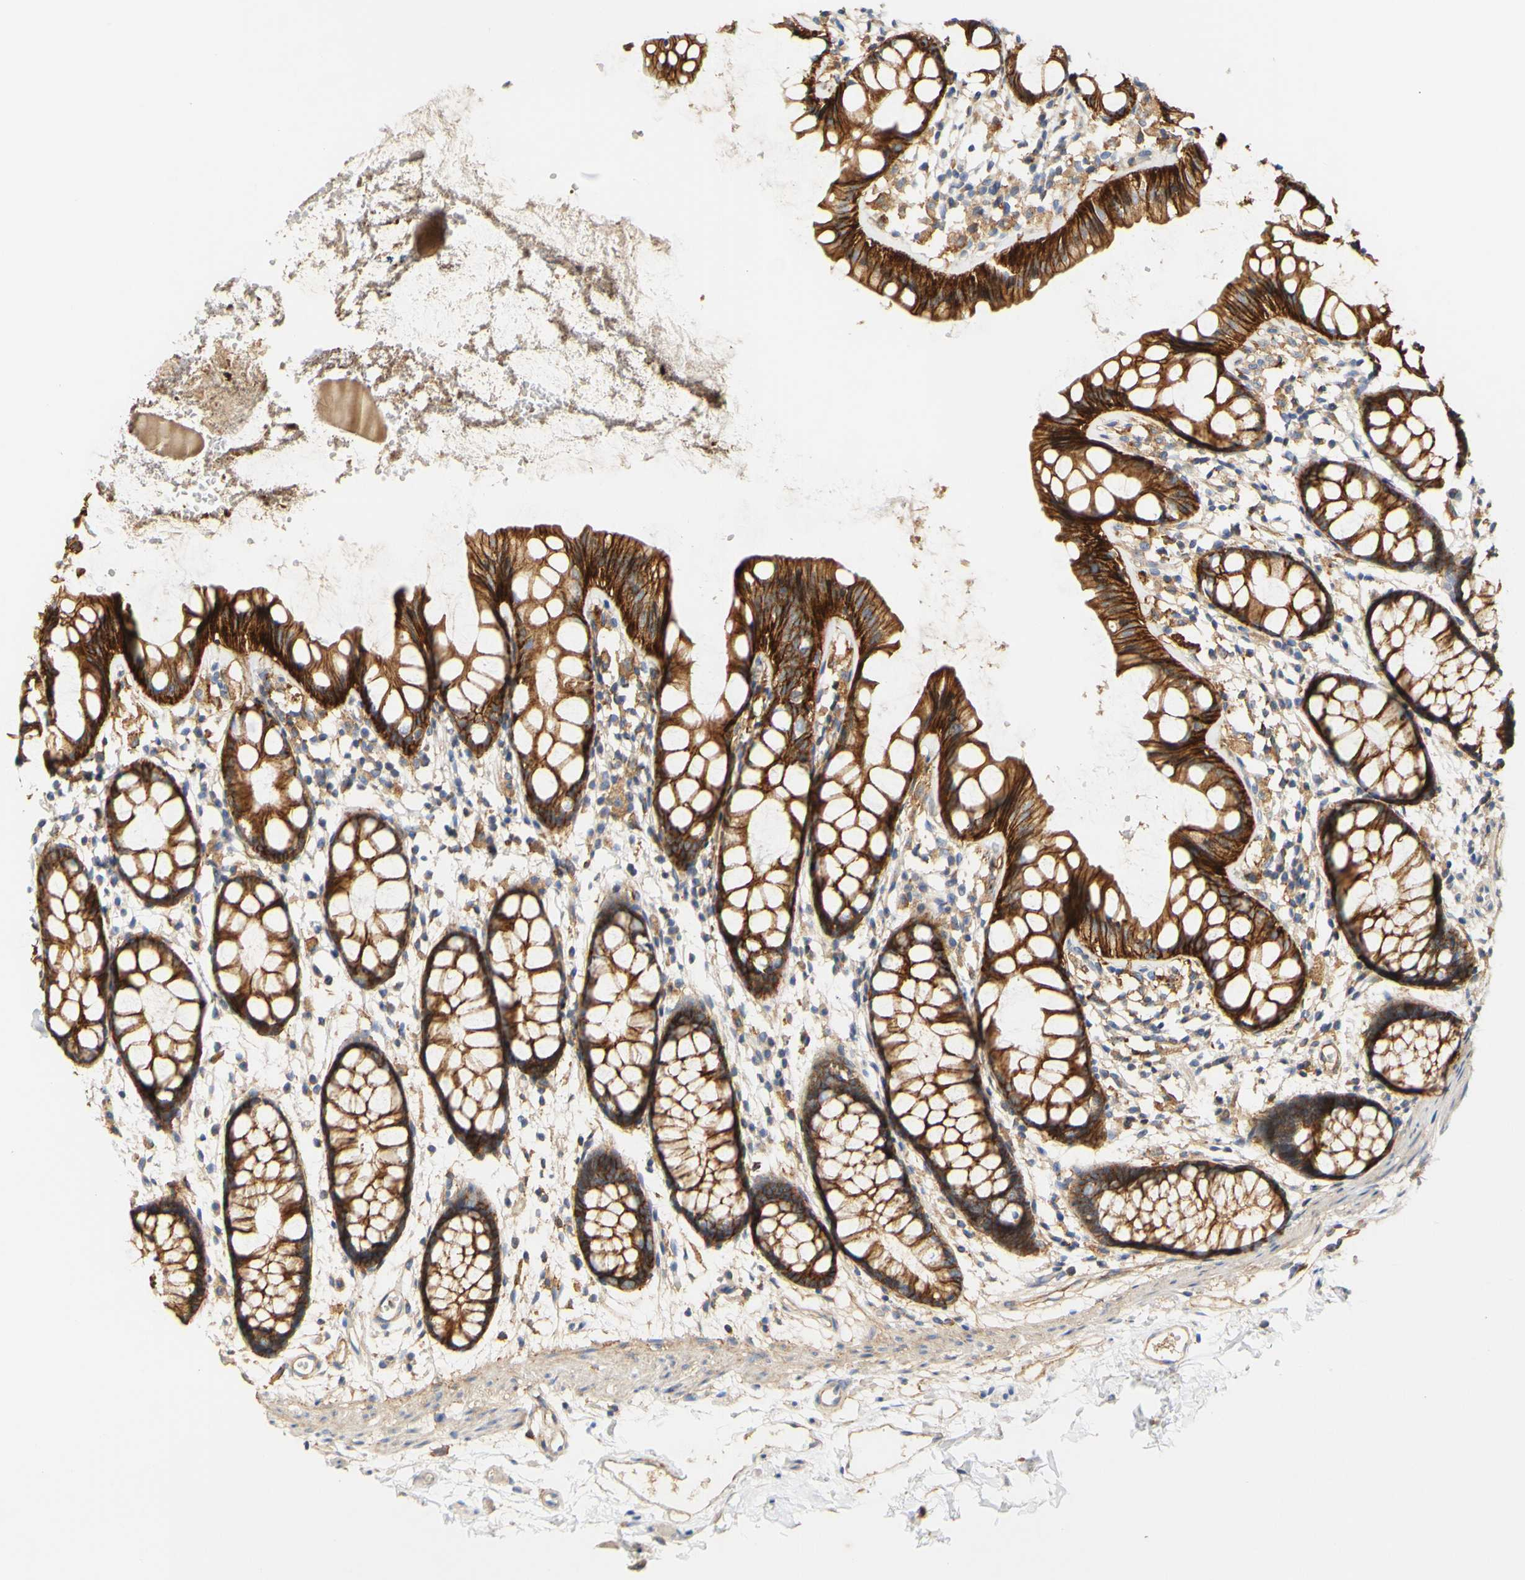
{"staining": {"intensity": "strong", "quantity": ">75%", "location": "cytoplasmic/membranous"}, "tissue": "rectum", "cell_type": "Glandular cells", "image_type": "normal", "snomed": [{"axis": "morphology", "description": "Normal tissue, NOS"}, {"axis": "topography", "description": "Rectum"}], "caption": "This micrograph displays immunohistochemistry staining of normal rectum, with high strong cytoplasmic/membranous positivity in approximately >75% of glandular cells.", "gene": "PCDH7", "patient": {"sex": "female", "age": 66}}